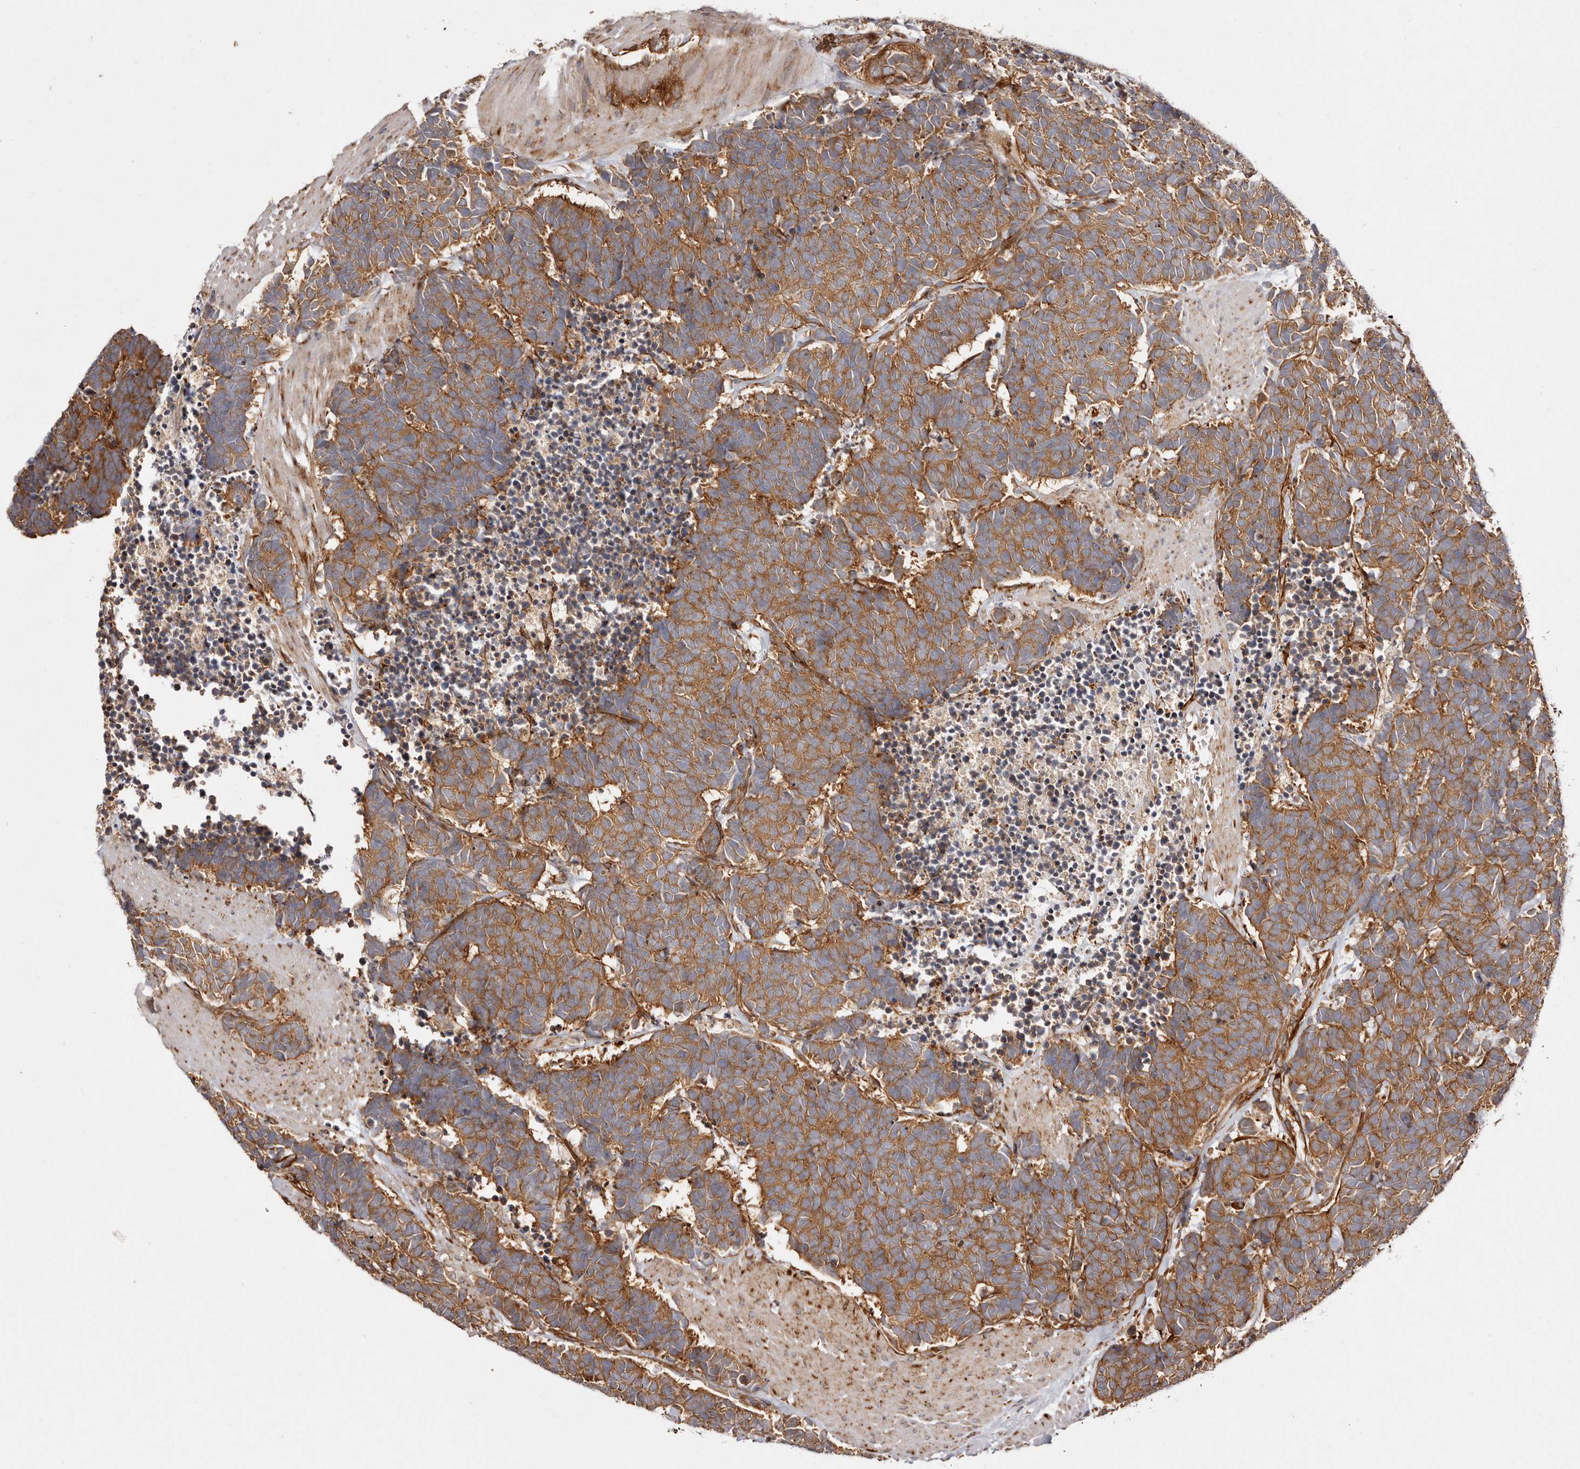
{"staining": {"intensity": "moderate", "quantity": ">75%", "location": "cytoplasmic/membranous"}, "tissue": "carcinoid", "cell_type": "Tumor cells", "image_type": "cancer", "snomed": [{"axis": "morphology", "description": "Carcinoma, NOS"}, {"axis": "morphology", "description": "Carcinoid, malignant, NOS"}, {"axis": "topography", "description": "Urinary bladder"}], "caption": "Moderate cytoplasmic/membranous positivity is appreciated in approximately >75% of tumor cells in carcinoid. The staining was performed using DAB, with brown indicating positive protein expression. Nuclei are stained blue with hematoxylin.", "gene": "RPS6", "patient": {"sex": "male", "age": 57}}